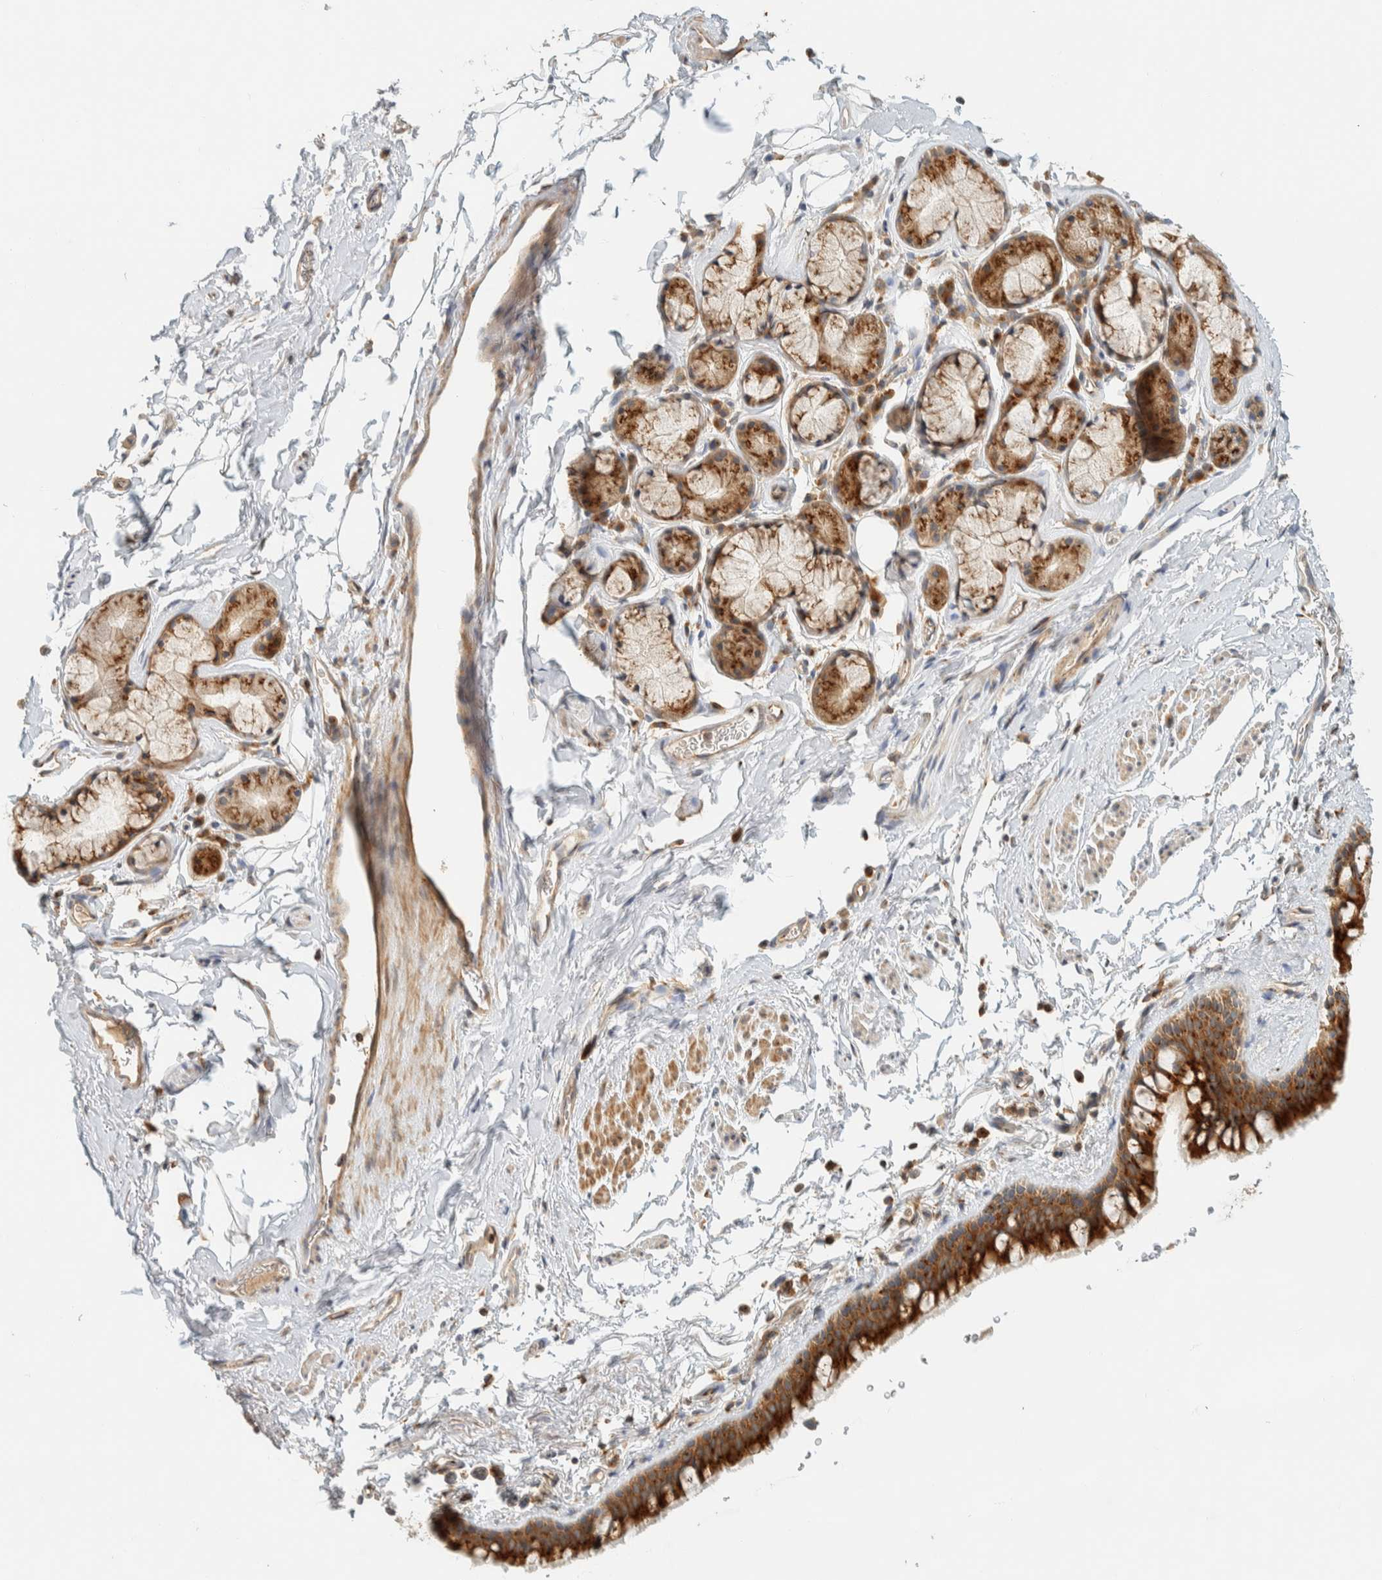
{"staining": {"intensity": "strong", "quantity": ">75%", "location": "cytoplasmic/membranous"}, "tissue": "bronchus", "cell_type": "Respiratory epithelial cells", "image_type": "normal", "snomed": [{"axis": "morphology", "description": "Normal tissue, NOS"}, {"axis": "topography", "description": "Cartilage tissue"}, {"axis": "topography", "description": "Bronchus"}, {"axis": "topography", "description": "Lung"}], "caption": "DAB immunohistochemical staining of normal bronchus displays strong cytoplasmic/membranous protein expression in approximately >75% of respiratory epithelial cells. (DAB (3,3'-diaminobenzidine) IHC, brown staining for protein, blue staining for nuclei).", "gene": "ARFGEF1", "patient": {"sex": "male", "age": 64}}